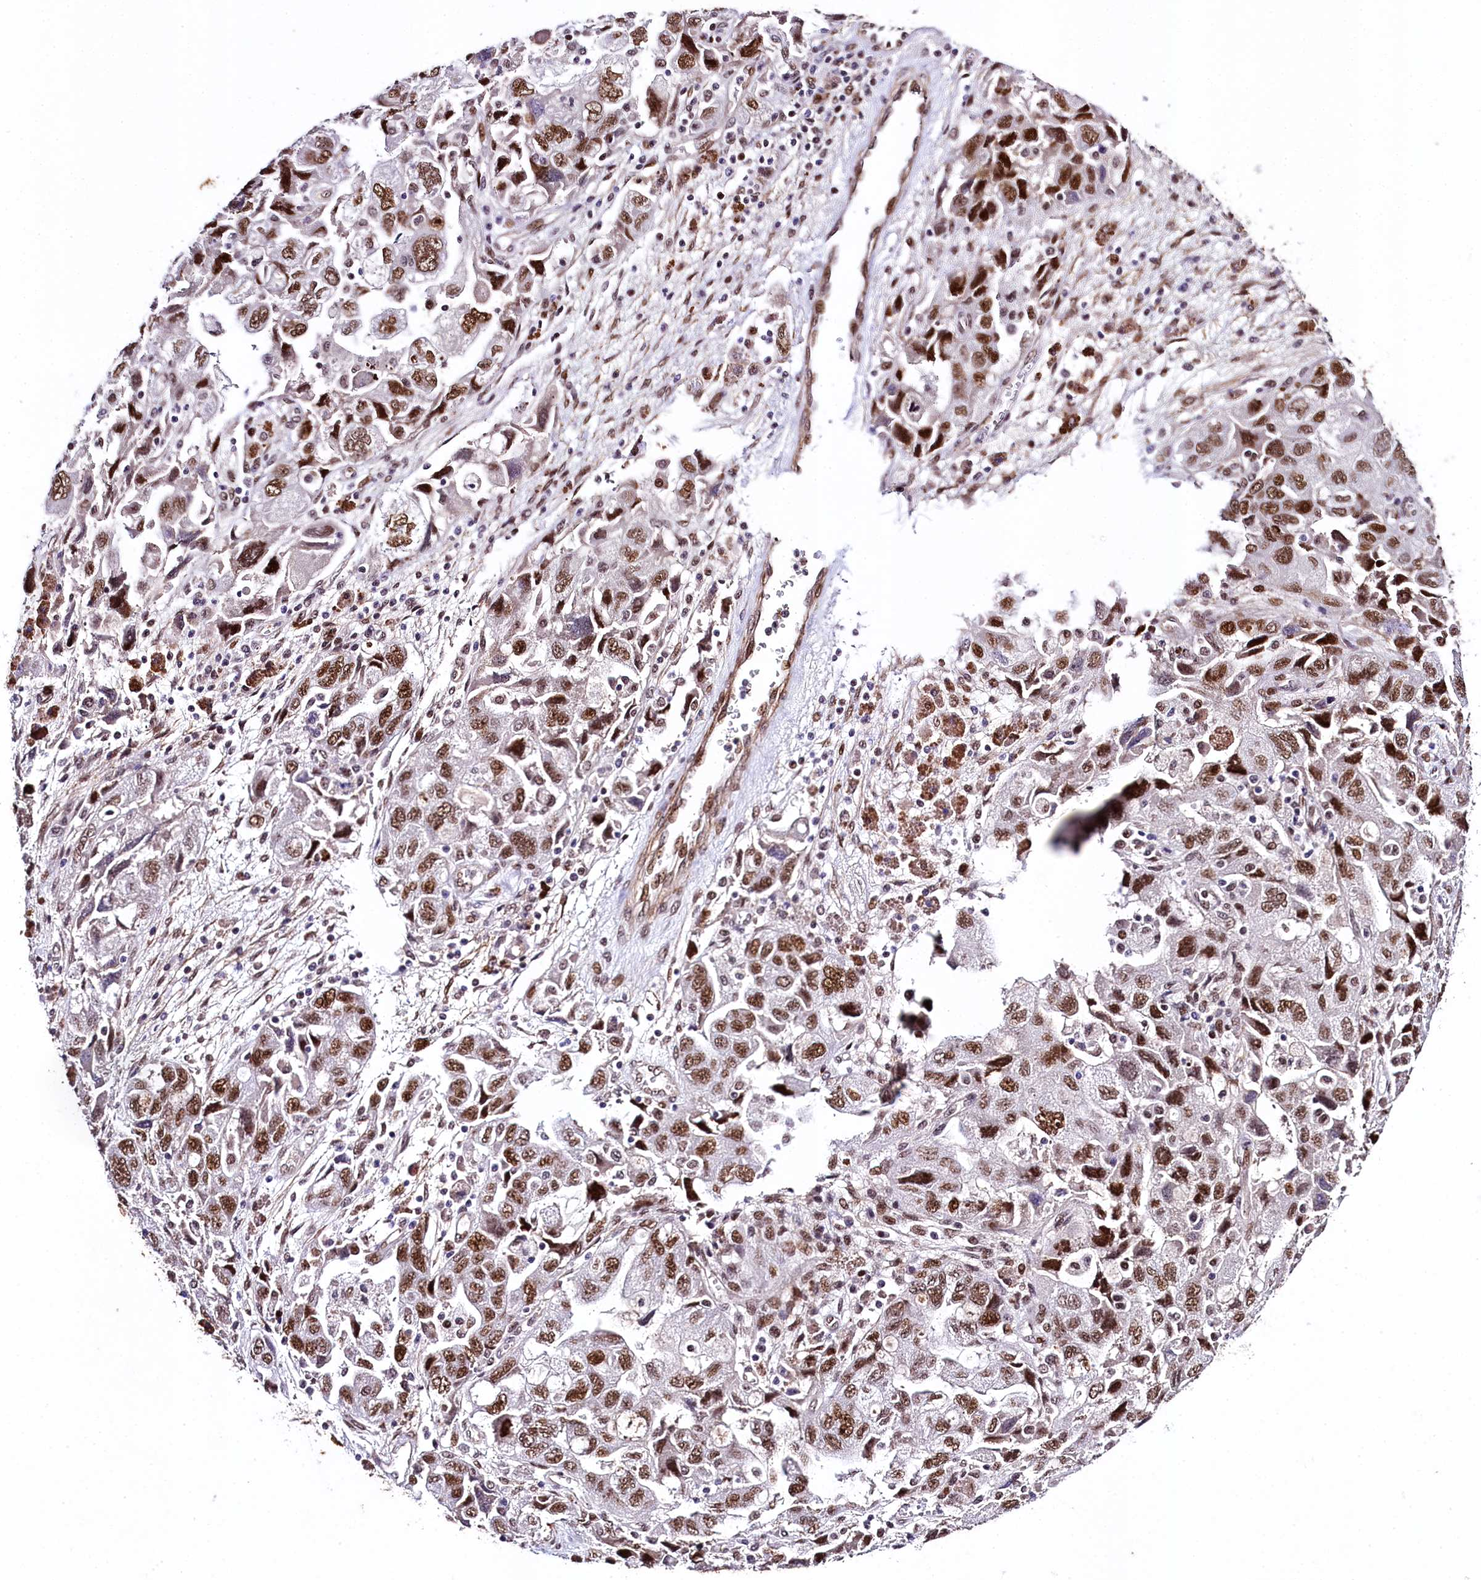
{"staining": {"intensity": "moderate", "quantity": ">75%", "location": "nuclear"}, "tissue": "ovarian cancer", "cell_type": "Tumor cells", "image_type": "cancer", "snomed": [{"axis": "morphology", "description": "Carcinoma, NOS"}, {"axis": "morphology", "description": "Cystadenocarcinoma, serous, NOS"}, {"axis": "topography", "description": "Ovary"}], "caption": "Immunohistochemical staining of ovarian serous cystadenocarcinoma demonstrates moderate nuclear protein positivity in approximately >75% of tumor cells.", "gene": "SAMD10", "patient": {"sex": "female", "age": 69}}